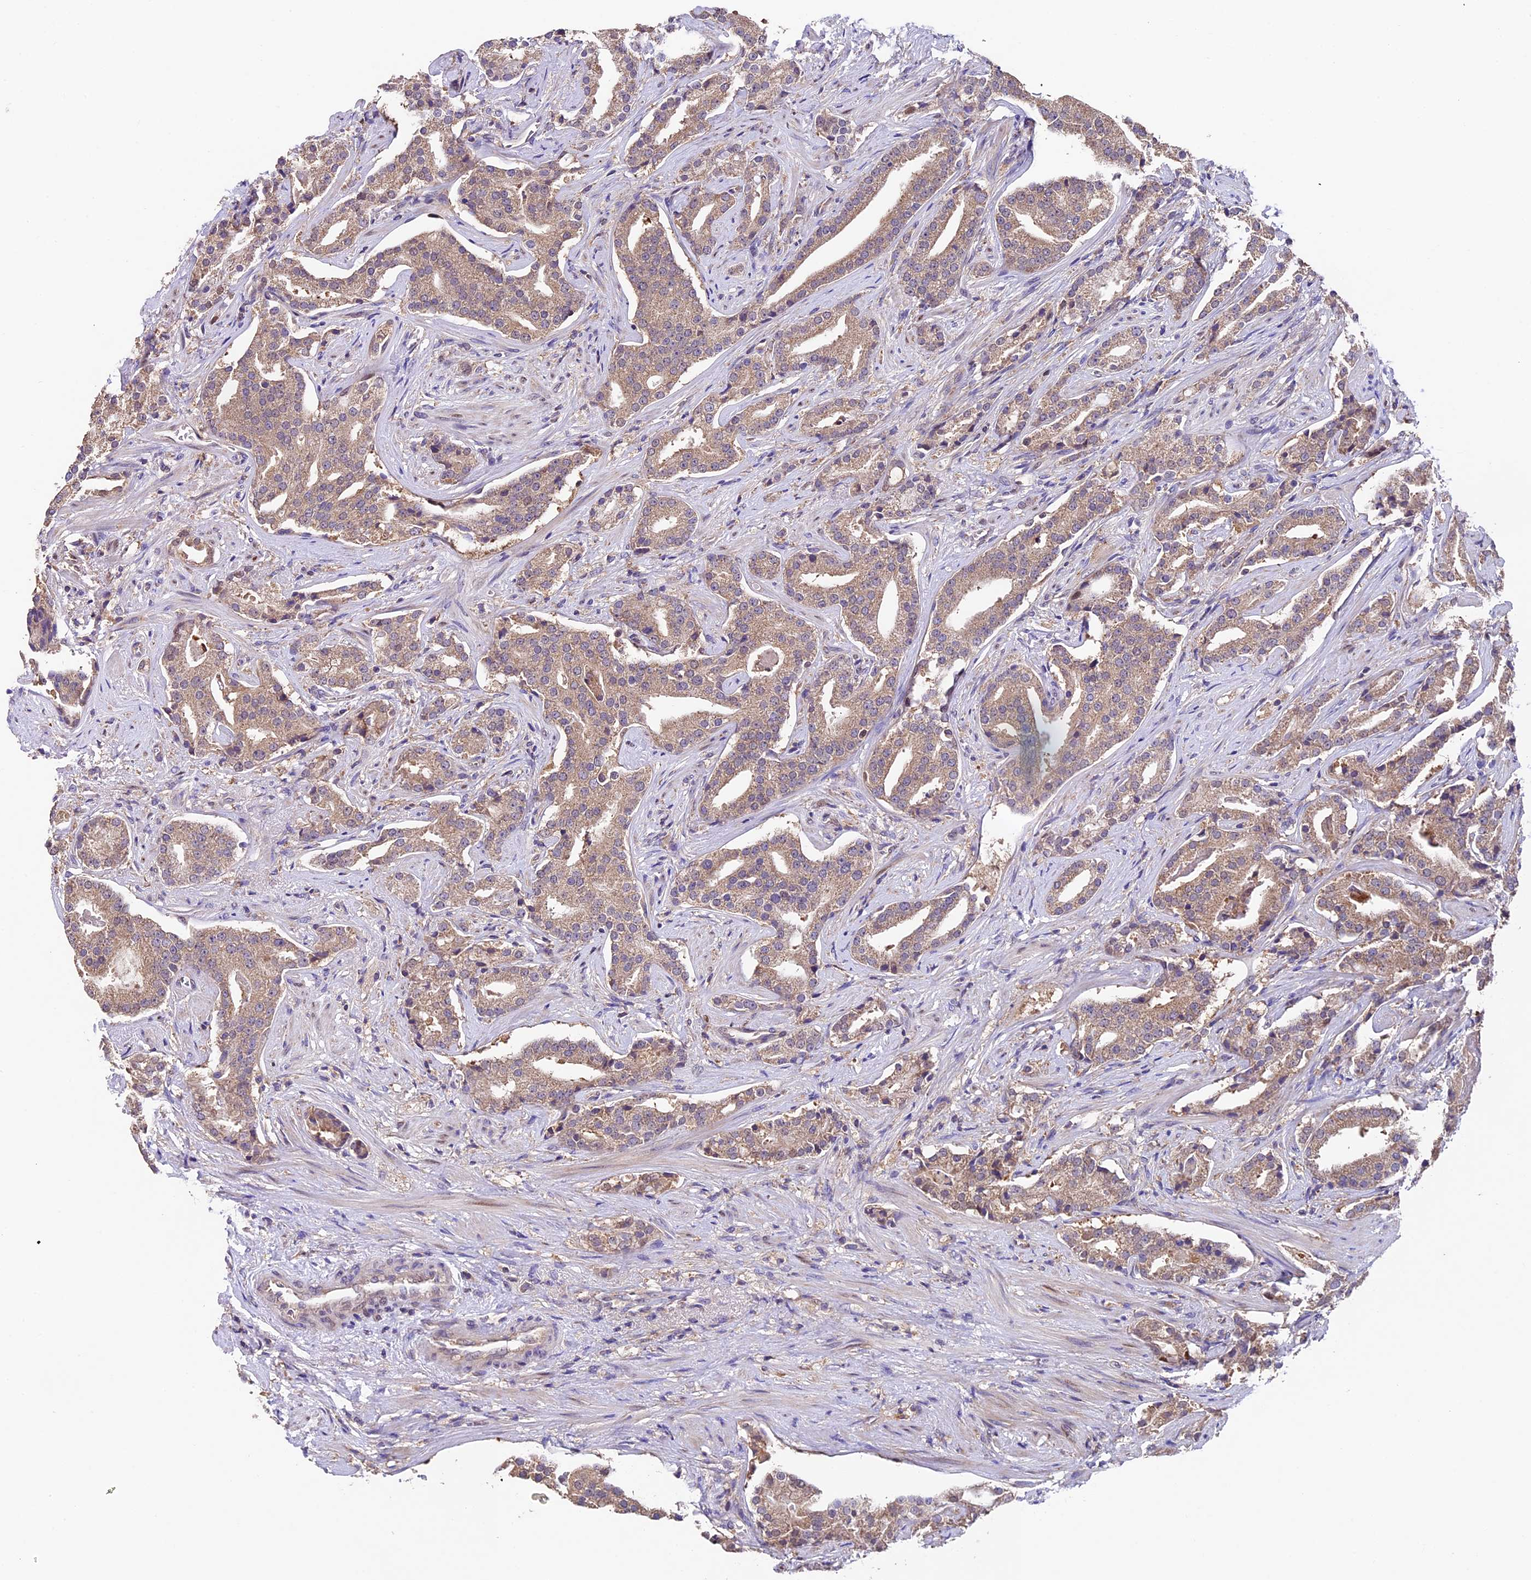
{"staining": {"intensity": "weak", "quantity": "25%-75%", "location": "cytoplasmic/membranous"}, "tissue": "prostate cancer", "cell_type": "Tumor cells", "image_type": "cancer", "snomed": [{"axis": "morphology", "description": "Adenocarcinoma, Low grade"}, {"axis": "topography", "description": "Prostate"}], "caption": "Protein expression by immunohistochemistry (IHC) shows weak cytoplasmic/membranous expression in approximately 25%-75% of tumor cells in prostate cancer (low-grade adenocarcinoma). The staining was performed using DAB, with brown indicating positive protein expression. Nuclei are stained blue with hematoxylin.", "gene": "SBNO2", "patient": {"sex": "male", "age": 67}}